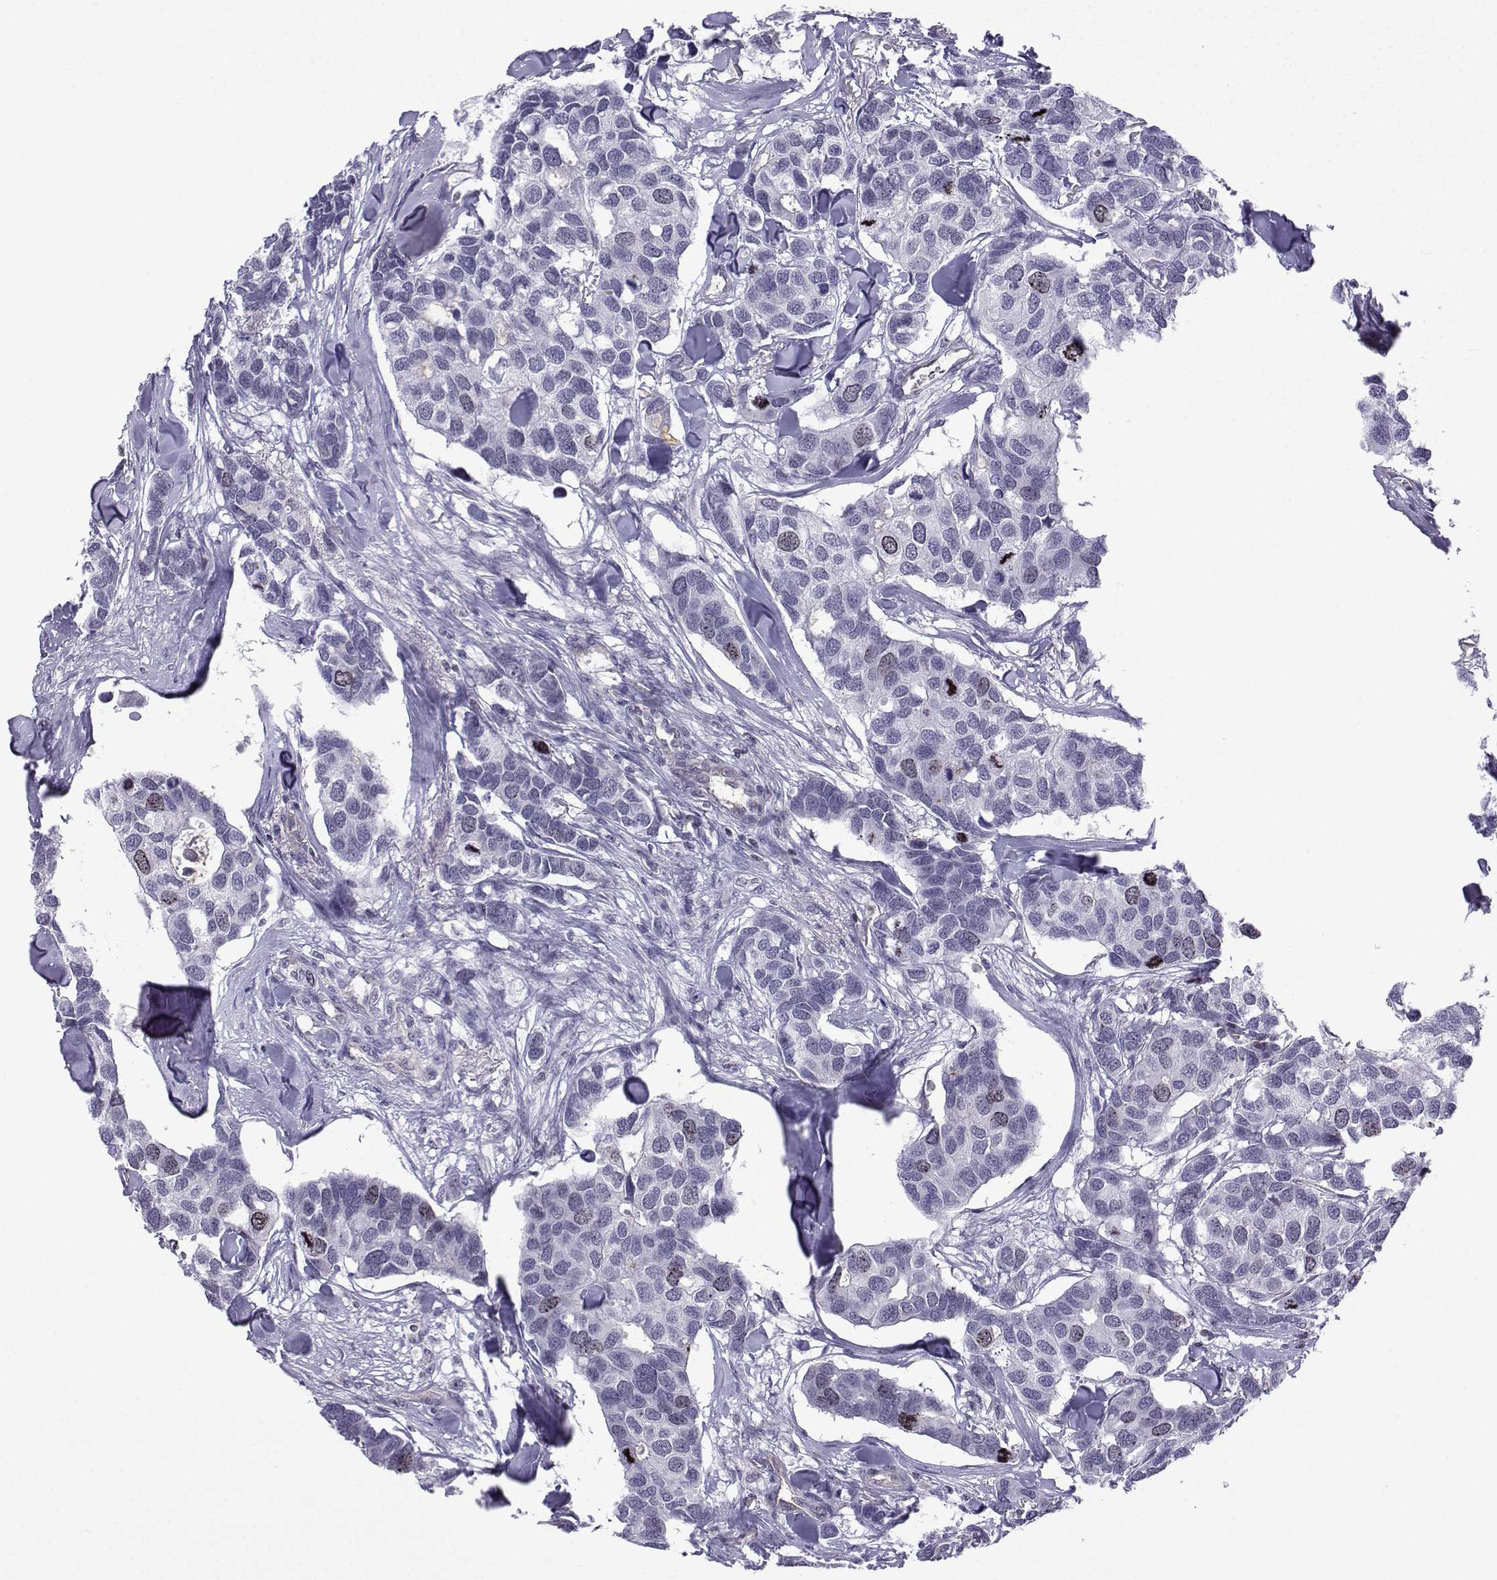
{"staining": {"intensity": "moderate", "quantity": "<25%", "location": "nuclear"}, "tissue": "breast cancer", "cell_type": "Tumor cells", "image_type": "cancer", "snomed": [{"axis": "morphology", "description": "Duct carcinoma"}, {"axis": "topography", "description": "Breast"}], "caption": "Immunohistochemical staining of human breast cancer (invasive ductal carcinoma) displays moderate nuclear protein expression in approximately <25% of tumor cells.", "gene": "INCENP", "patient": {"sex": "female", "age": 83}}